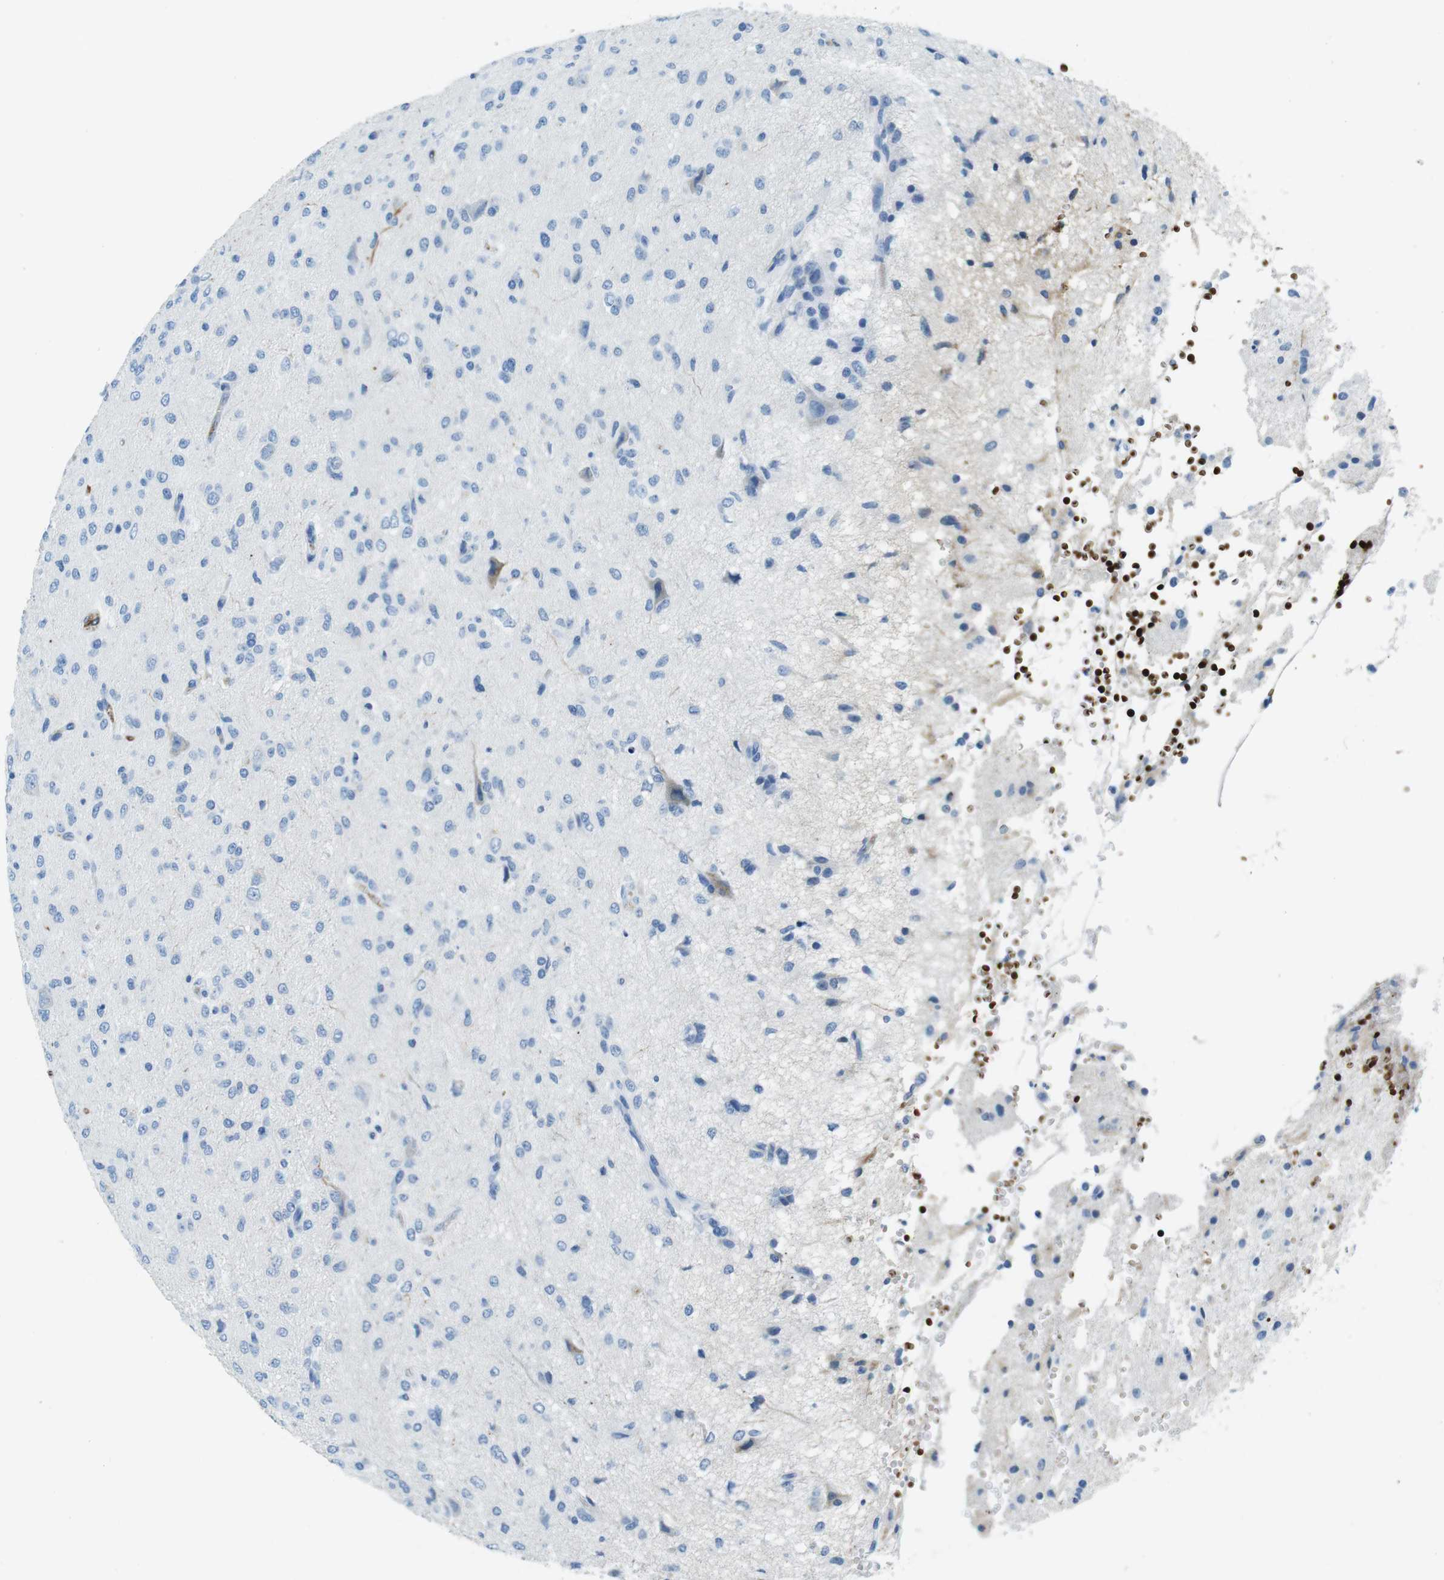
{"staining": {"intensity": "negative", "quantity": "none", "location": "none"}, "tissue": "glioma", "cell_type": "Tumor cells", "image_type": "cancer", "snomed": [{"axis": "morphology", "description": "Glioma, malignant, High grade"}, {"axis": "topography", "description": "Brain"}], "caption": "Immunohistochemistry of human malignant high-grade glioma reveals no expression in tumor cells. Nuclei are stained in blue.", "gene": "TFAP2C", "patient": {"sex": "female", "age": 59}}